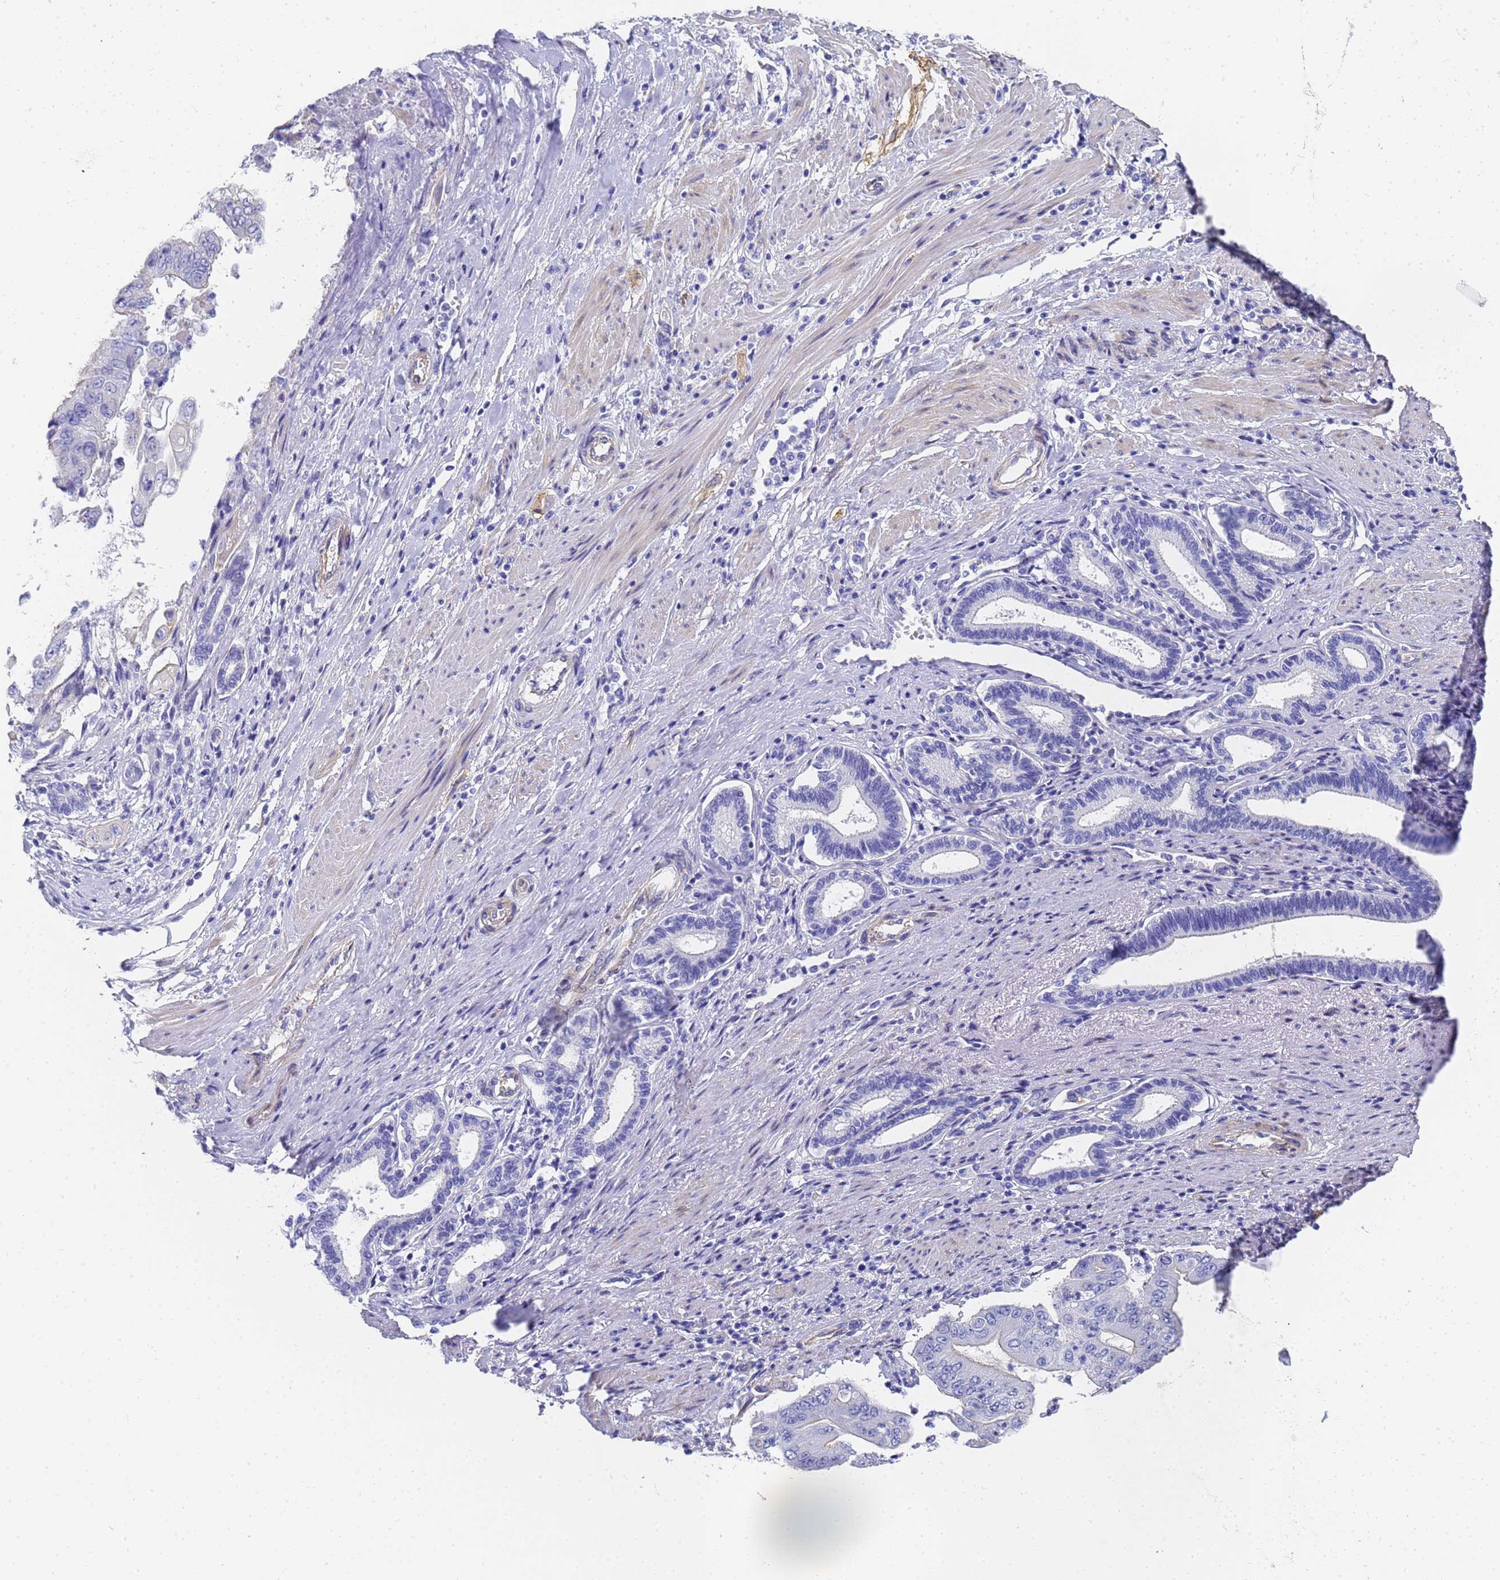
{"staining": {"intensity": "negative", "quantity": "none", "location": "none"}, "tissue": "pancreatic cancer", "cell_type": "Tumor cells", "image_type": "cancer", "snomed": [{"axis": "morphology", "description": "Adenocarcinoma, NOS"}, {"axis": "topography", "description": "Pancreas"}], "caption": "Immunohistochemistry (IHC) image of human pancreatic cancer stained for a protein (brown), which shows no staining in tumor cells.", "gene": "TUBB1", "patient": {"sex": "female", "age": 77}}